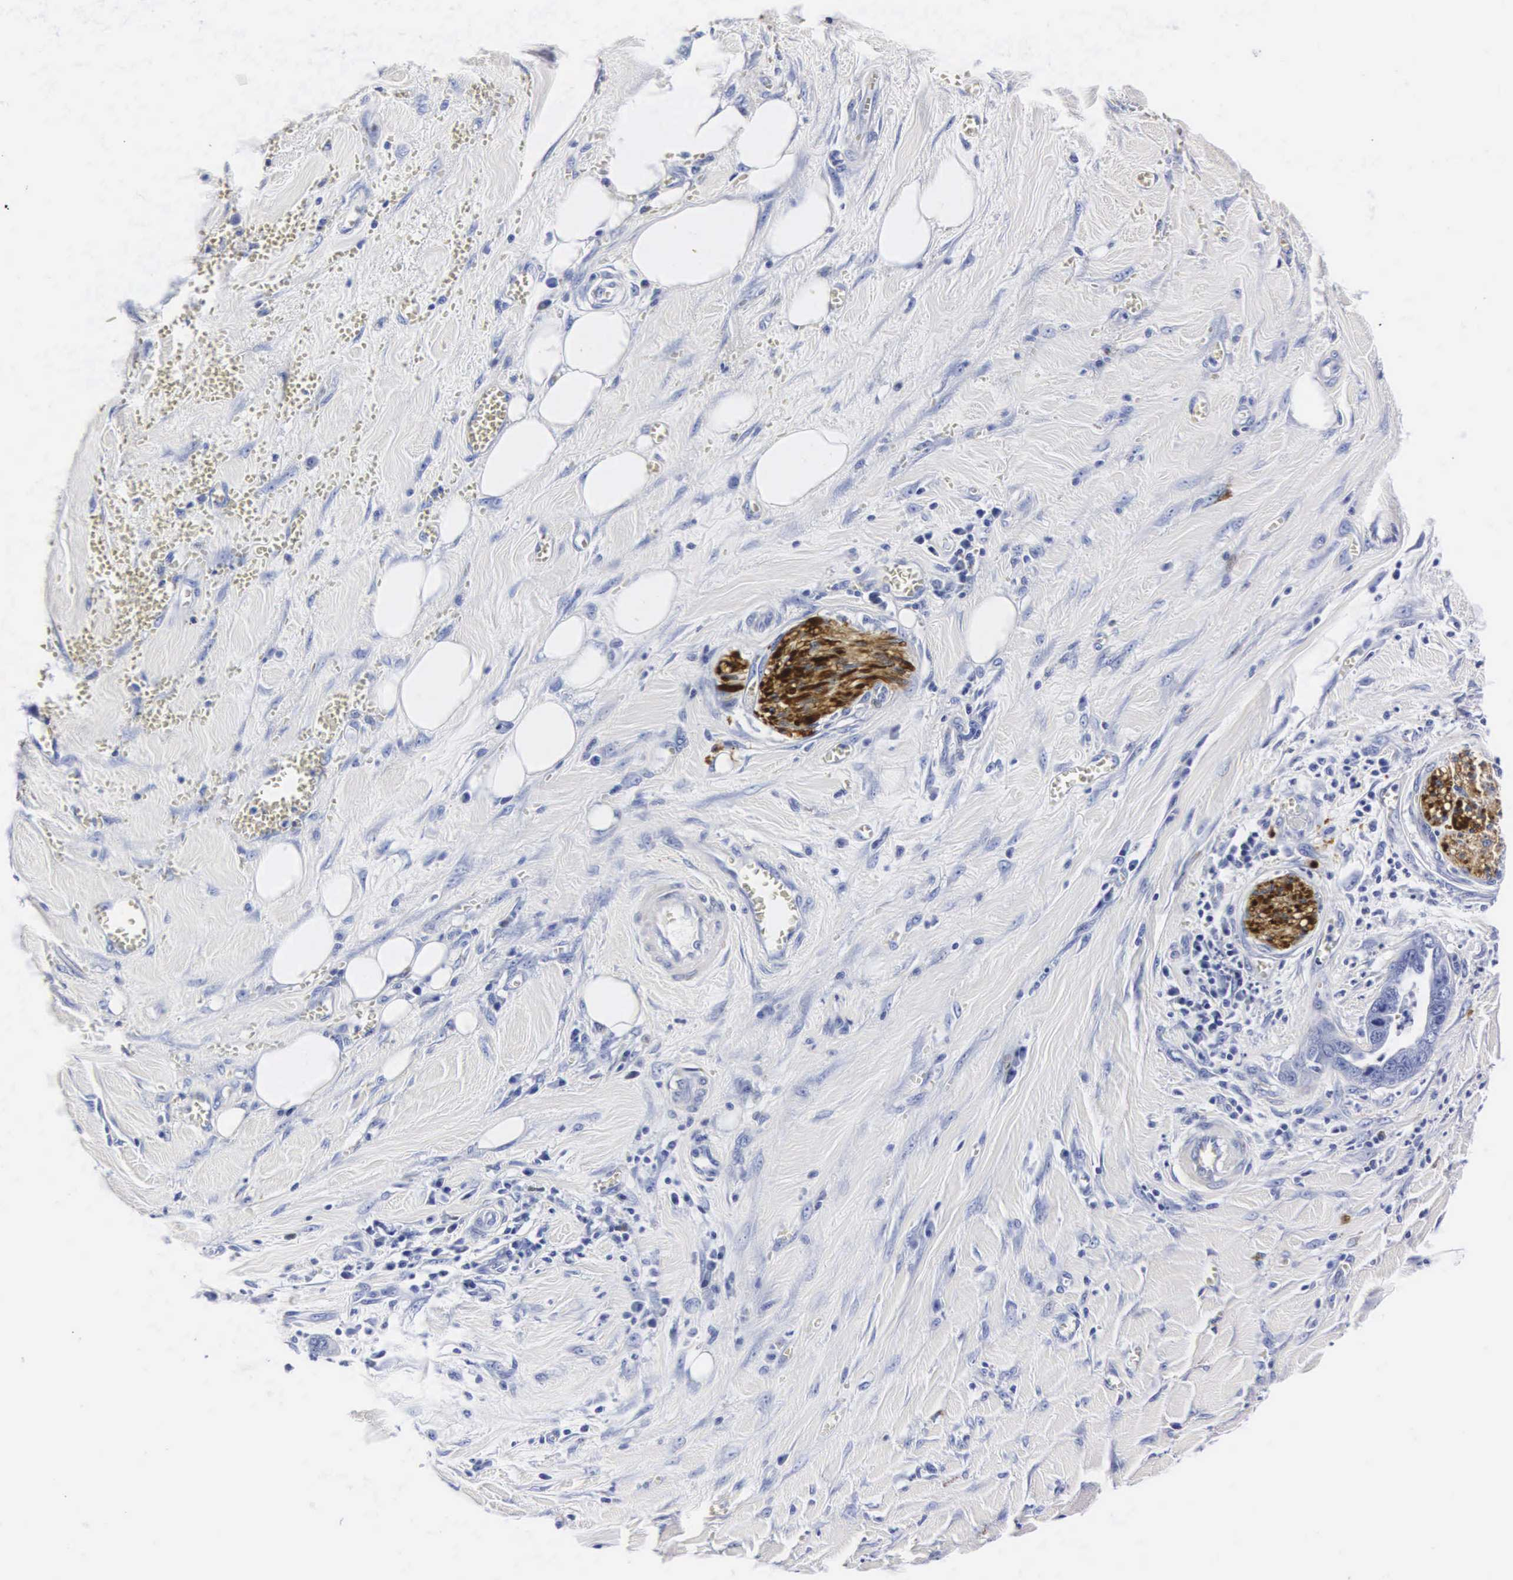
{"staining": {"intensity": "negative", "quantity": "none", "location": "none"}, "tissue": "pancreatic cancer", "cell_type": "Tumor cells", "image_type": "cancer", "snomed": [{"axis": "morphology", "description": "Adenocarcinoma, NOS"}, {"axis": "topography", "description": "Pancreas"}], "caption": "A high-resolution micrograph shows immunohistochemistry staining of pancreatic cancer (adenocarcinoma), which exhibits no significant expression in tumor cells. The staining was performed using DAB to visualize the protein expression in brown, while the nuclei were stained in blue with hematoxylin (Magnification: 20x).", "gene": "ENO2", "patient": {"sex": "male", "age": 69}}